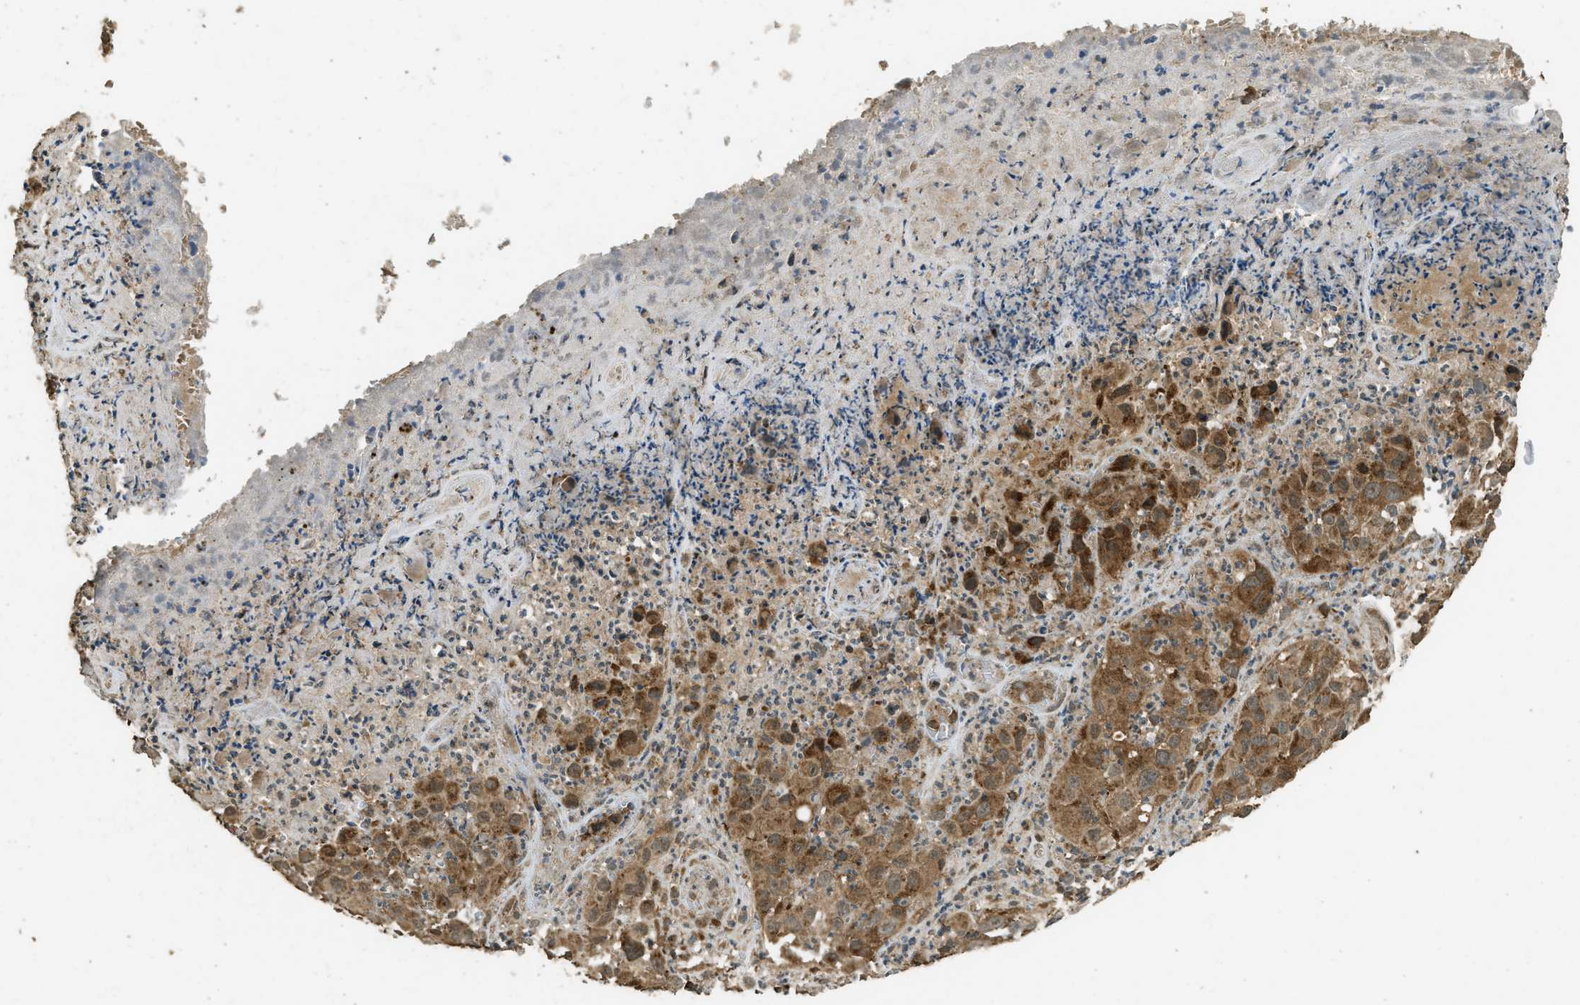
{"staining": {"intensity": "moderate", "quantity": ">75%", "location": "cytoplasmic/membranous"}, "tissue": "melanoma", "cell_type": "Tumor cells", "image_type": "cancer", "snomed": [{"axis": "morphology", "description": "Malignant melanoma, NOS"}, {"axis": "topography", "description": "Skin"}], "caption": "This photomicrograph reveals melanoma stained with immunohistochemistry (IHC) to label a protein in brown. The cytoplasmic/membranous of tumor cells show moderate positivity for the protein. Nuclei are counter-stained blue.", "gene": "CTPS1", "patient": {"sex": "female", "age": 21}}